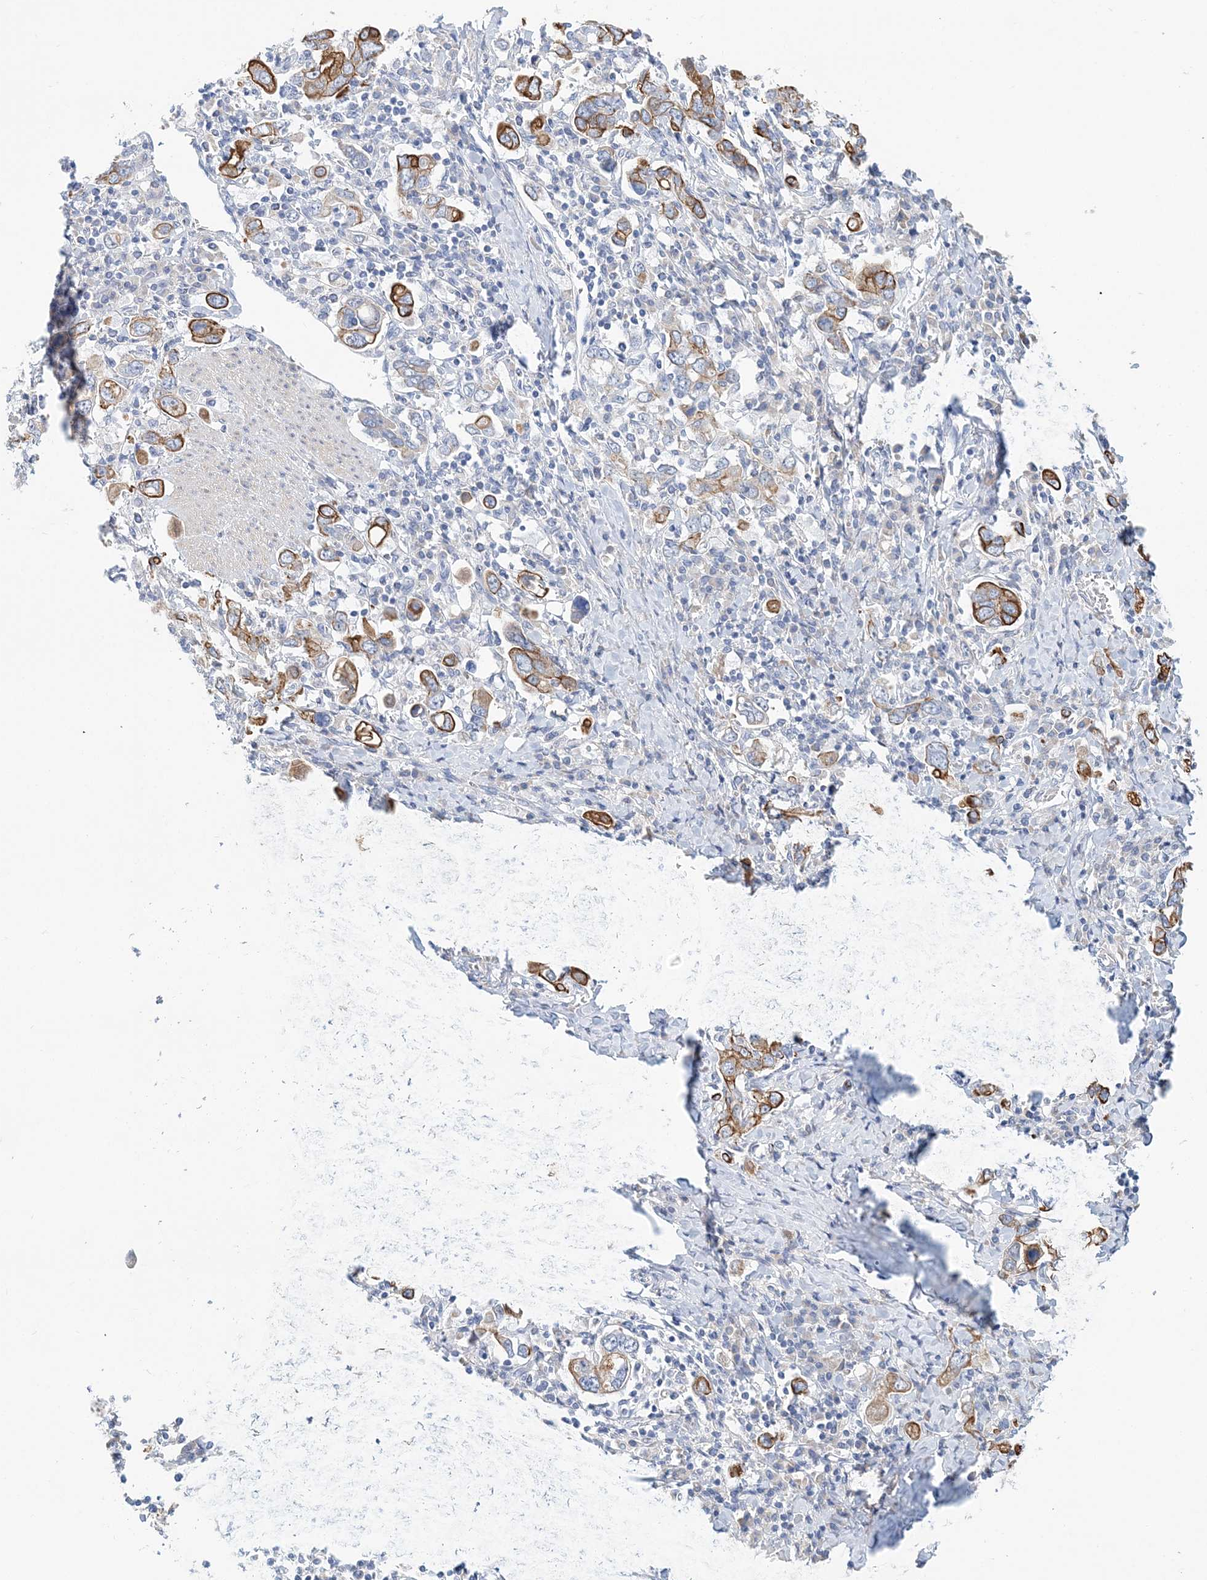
{"staining": {"intensity": "moderate", "quantity": ">75%", "location": "cytoplasmic/membranous"}, "tissue": "stomach cancer", "cell_type": "Tumor cells", "image_type": "cancer", "snomed": [{"axis": "morphology", "description": "Adenocarcinoma, NOS"}, {"axis": "topography", "description": "Stomach, upper"}], "caption": "Protein staining by immunohistochemistry displays moderate cytoplasmic/membranous staining in approximately >75% of tumor cells in adenocarcinoma (stomach).", "gene": "LRRIQ4", "patient": {"sex": "male", "age": 62}}